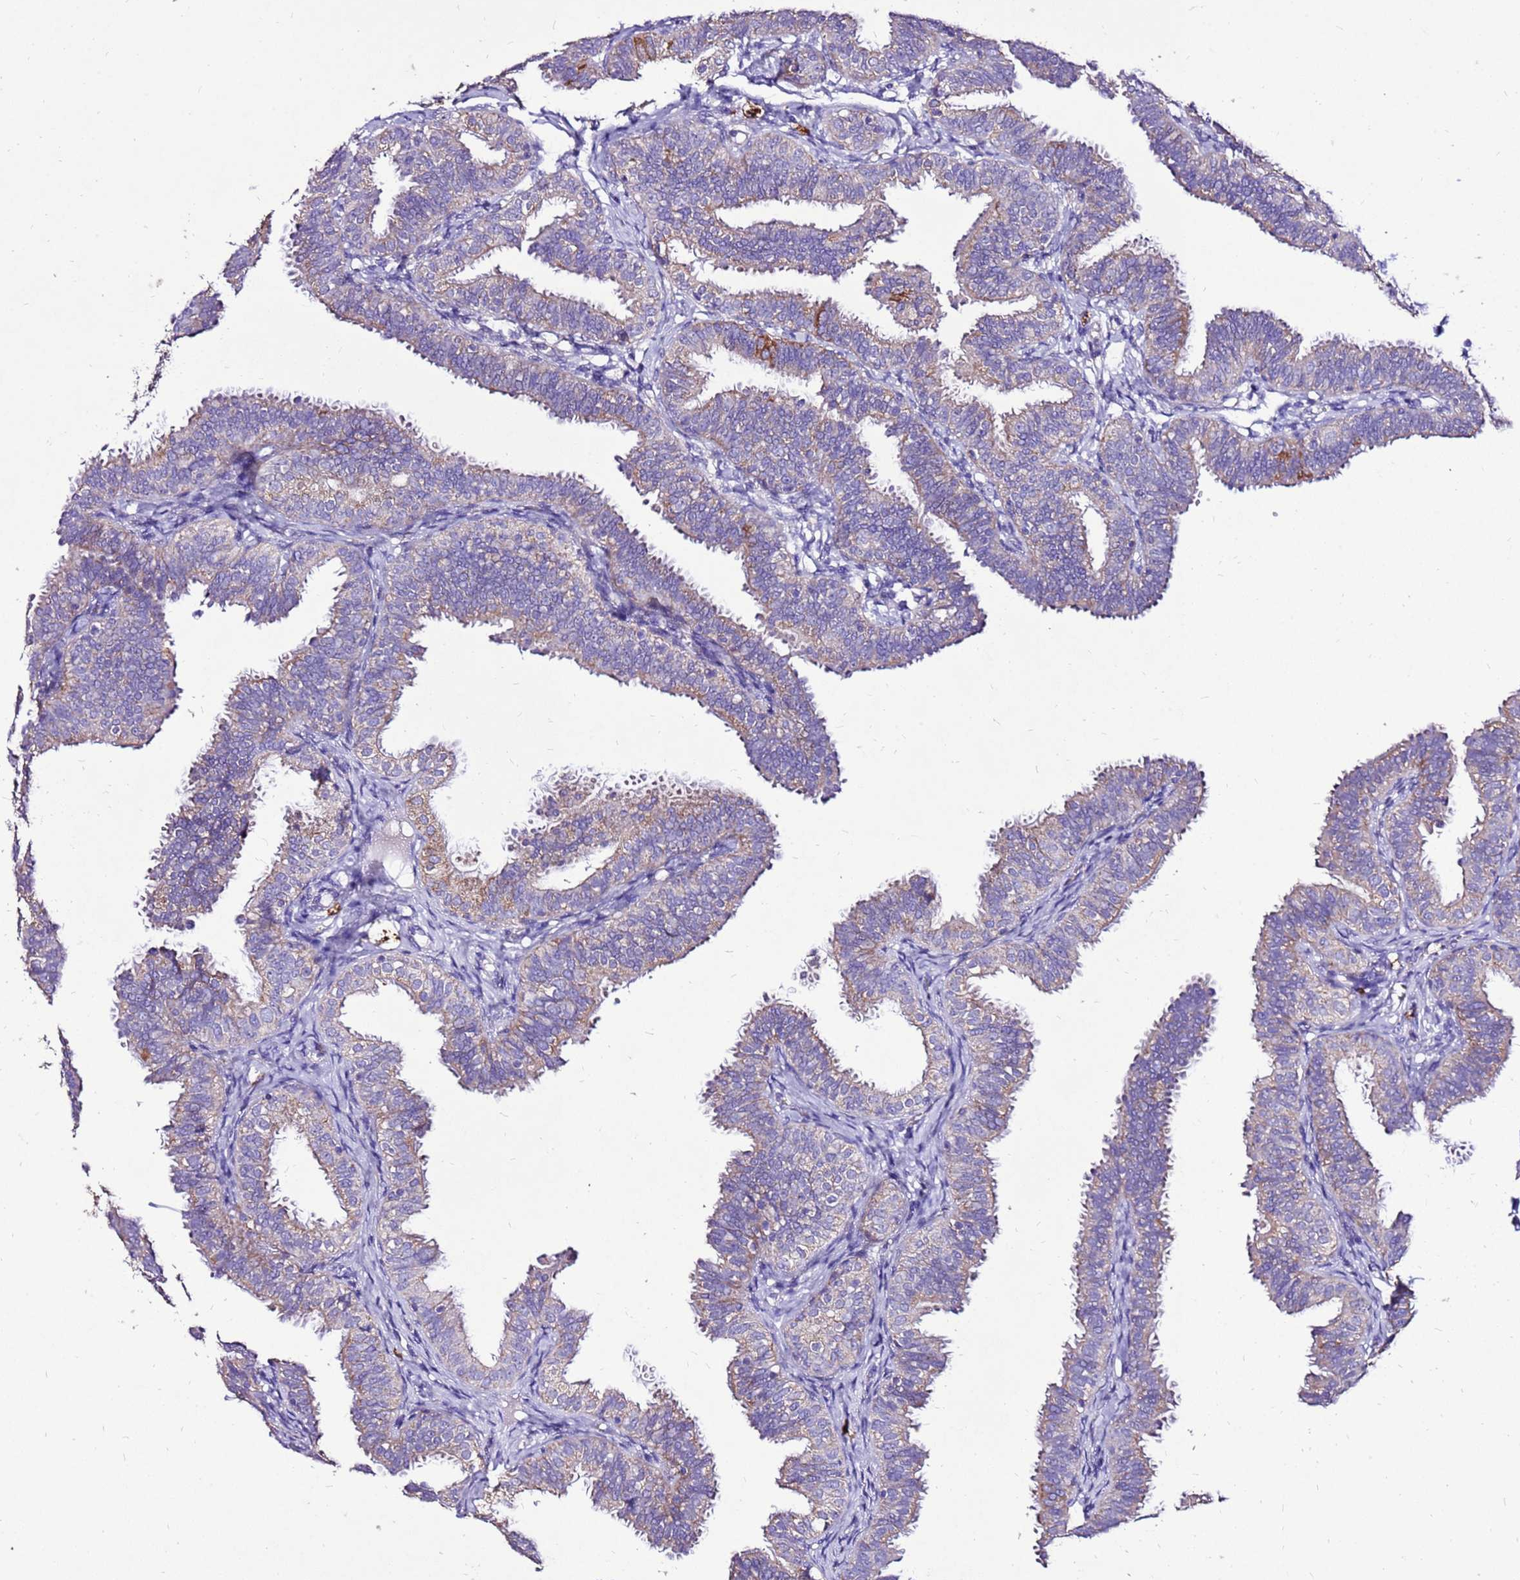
{"staining": {"intensity": "weak", "quantity": ">75%", "location": "cytoplasmic/membranous"}, "tissue": "fallopian tube", "cell_type": "Glandular cells", "image_type": "normal", "snomed": [{"axis": "morphology", "description": "Normal tissue, NOS"}, {"axis": "topography", "description": "Fallopian tube"}], "caption": "A brown stain shows weak cytoplasmic/membranous expression of a protein in glandular cells of normal fallopian tube.", "gene": "TMEM106C", "patient": {"sex": "female", "age": 35}}